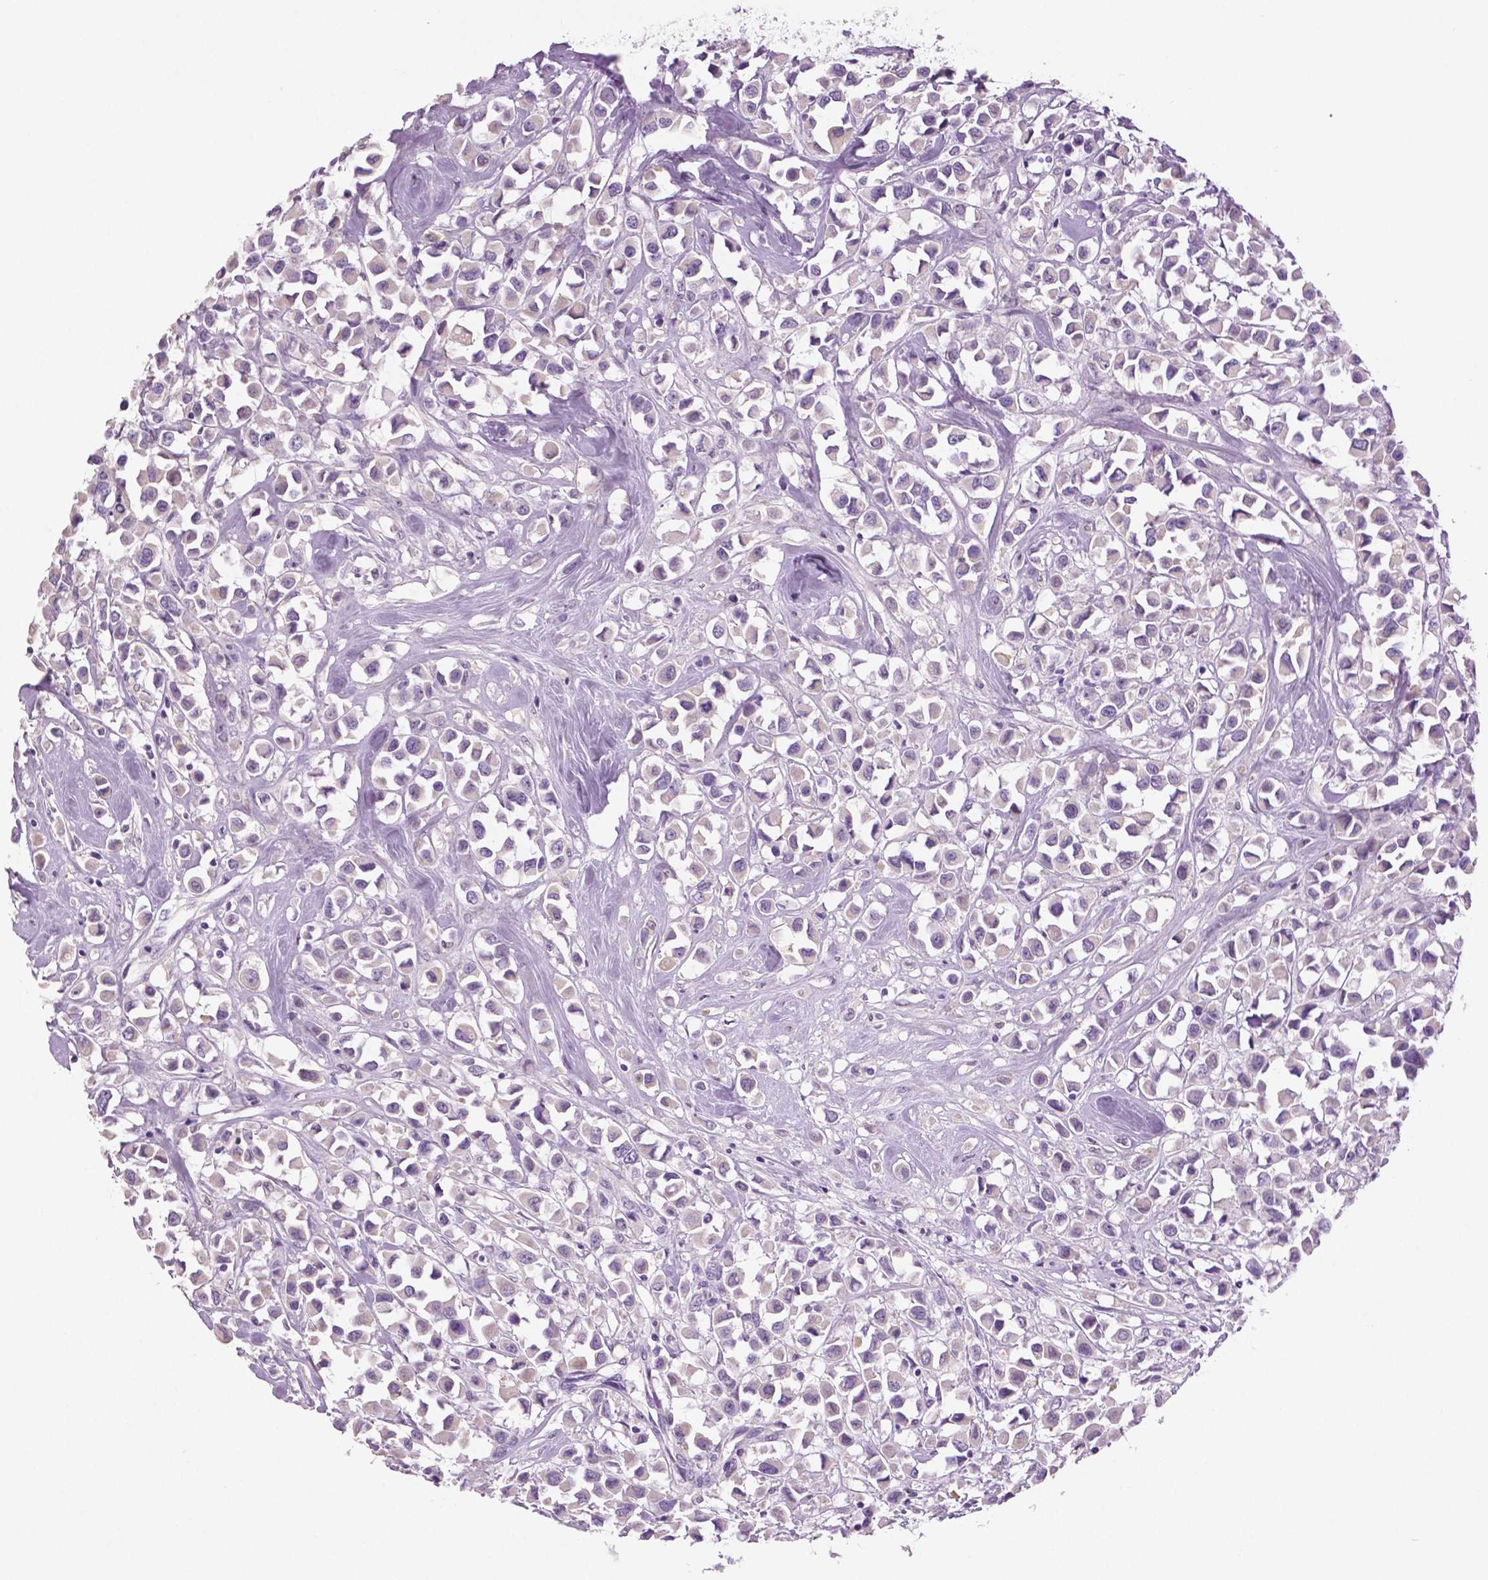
{"staining": {"intensity": "negative", "quantity": "none", "location": "none"}, "tissue": "breast cancer", "cell_type": "Tumor cells", "image_type": "cancer", "snomed": [{"axis": "morphology", "description": "Duct carcinoma"}, {"axis": "topography", "description": "Breast"}], "caption": "Protein analysis of breast cancer displays no significant expression in tumor cells.", "gene": "DNAH12", "patient": {"sex": "female", "age": 61}}